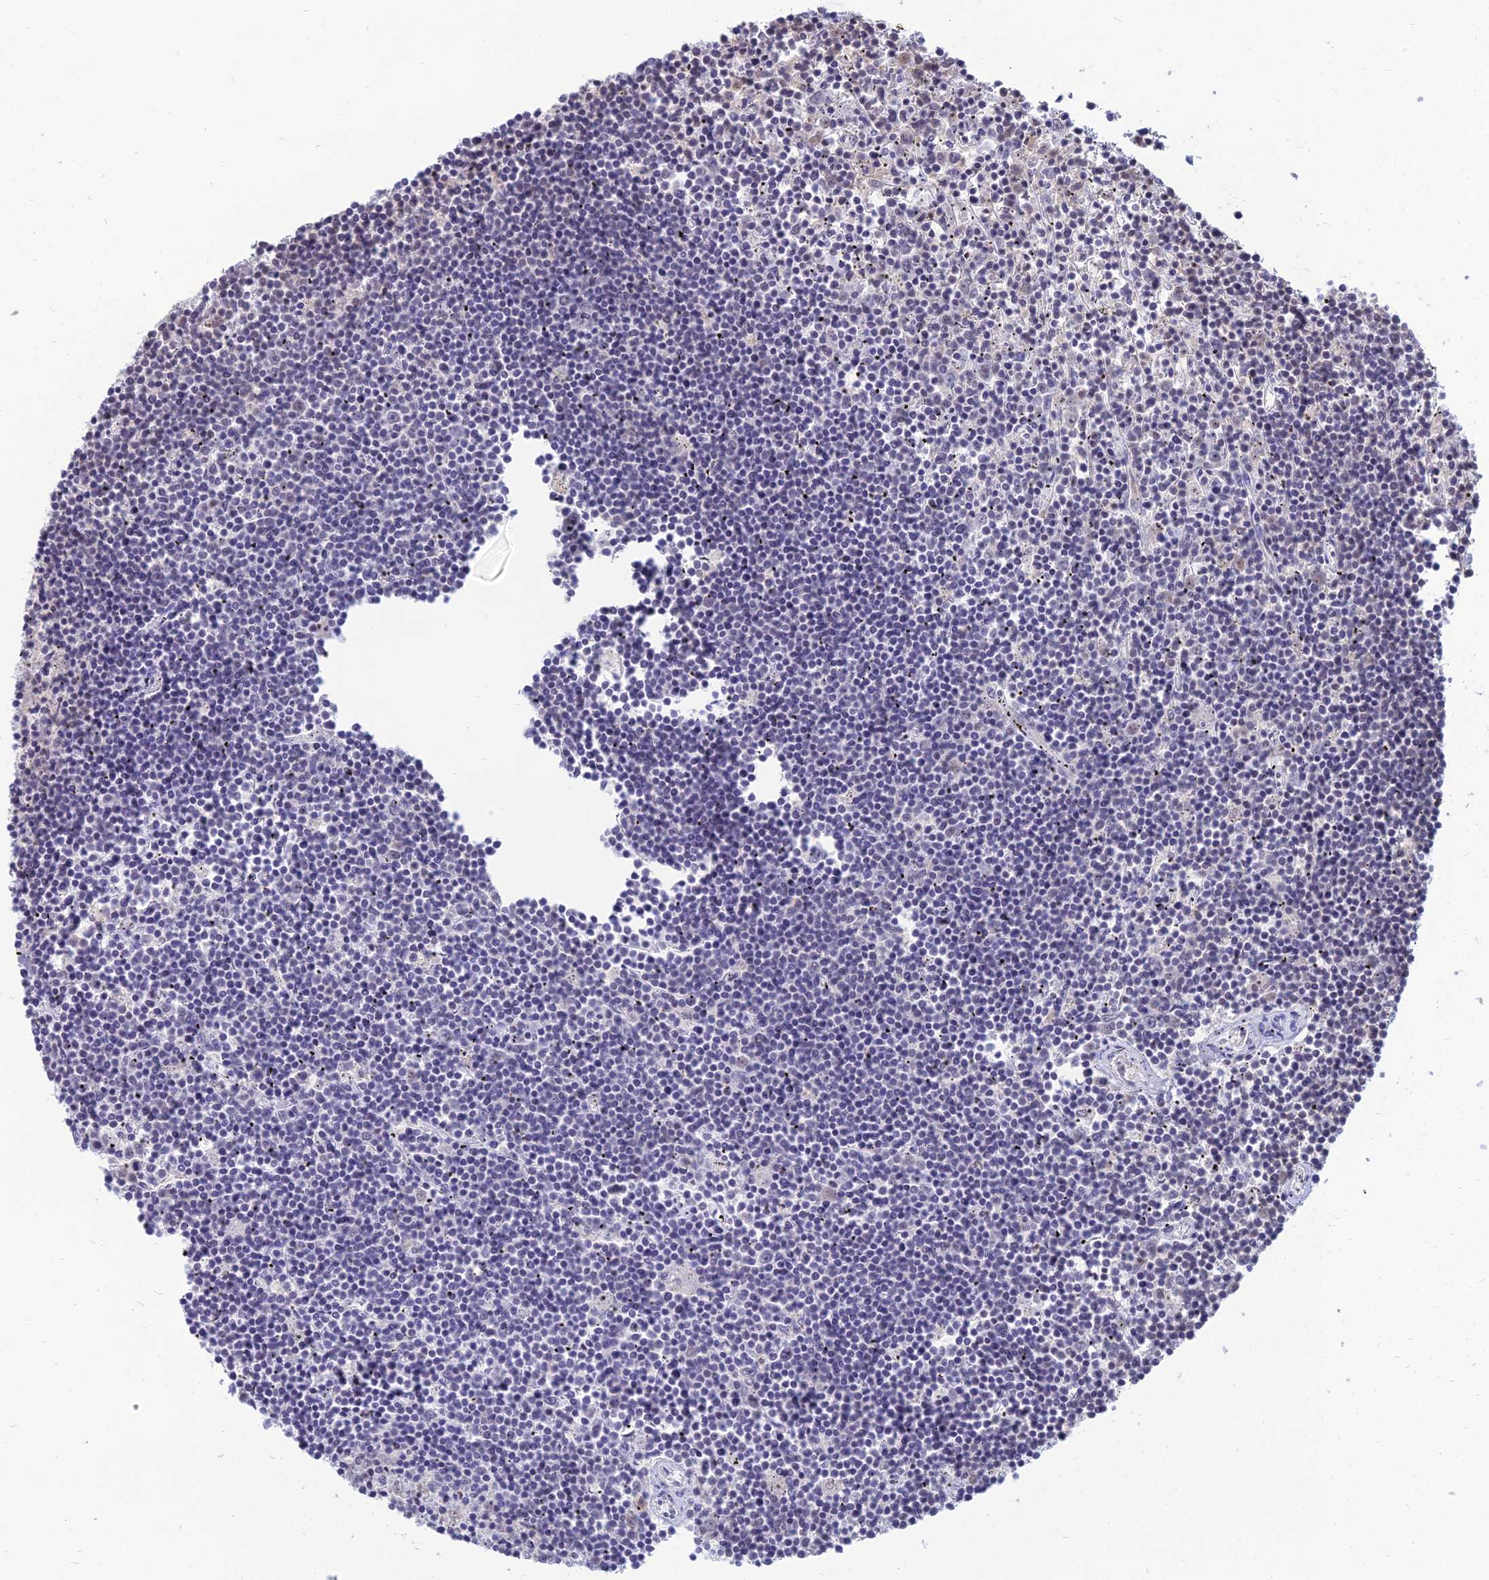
{"staining": {"intensity": "negative", "quantity": "none", "location": "none"}, "tissue": "lymphoma", "cell_type": "Tumor cells", "image_type": "cancer", "snomed": [{"axis": "morphology", "description": "Malignant lymphoma, non-Hodgkin's type, Low grade"}, {"axis": "topography", "description": "Spleen"}], "caption": "The immunohistochemistry (IHC) micrograph has no significant expression in tumor cells of lymphoma tissue.", "gene": "SRSF7", "patient": {"sex": "male", "age": 76}}